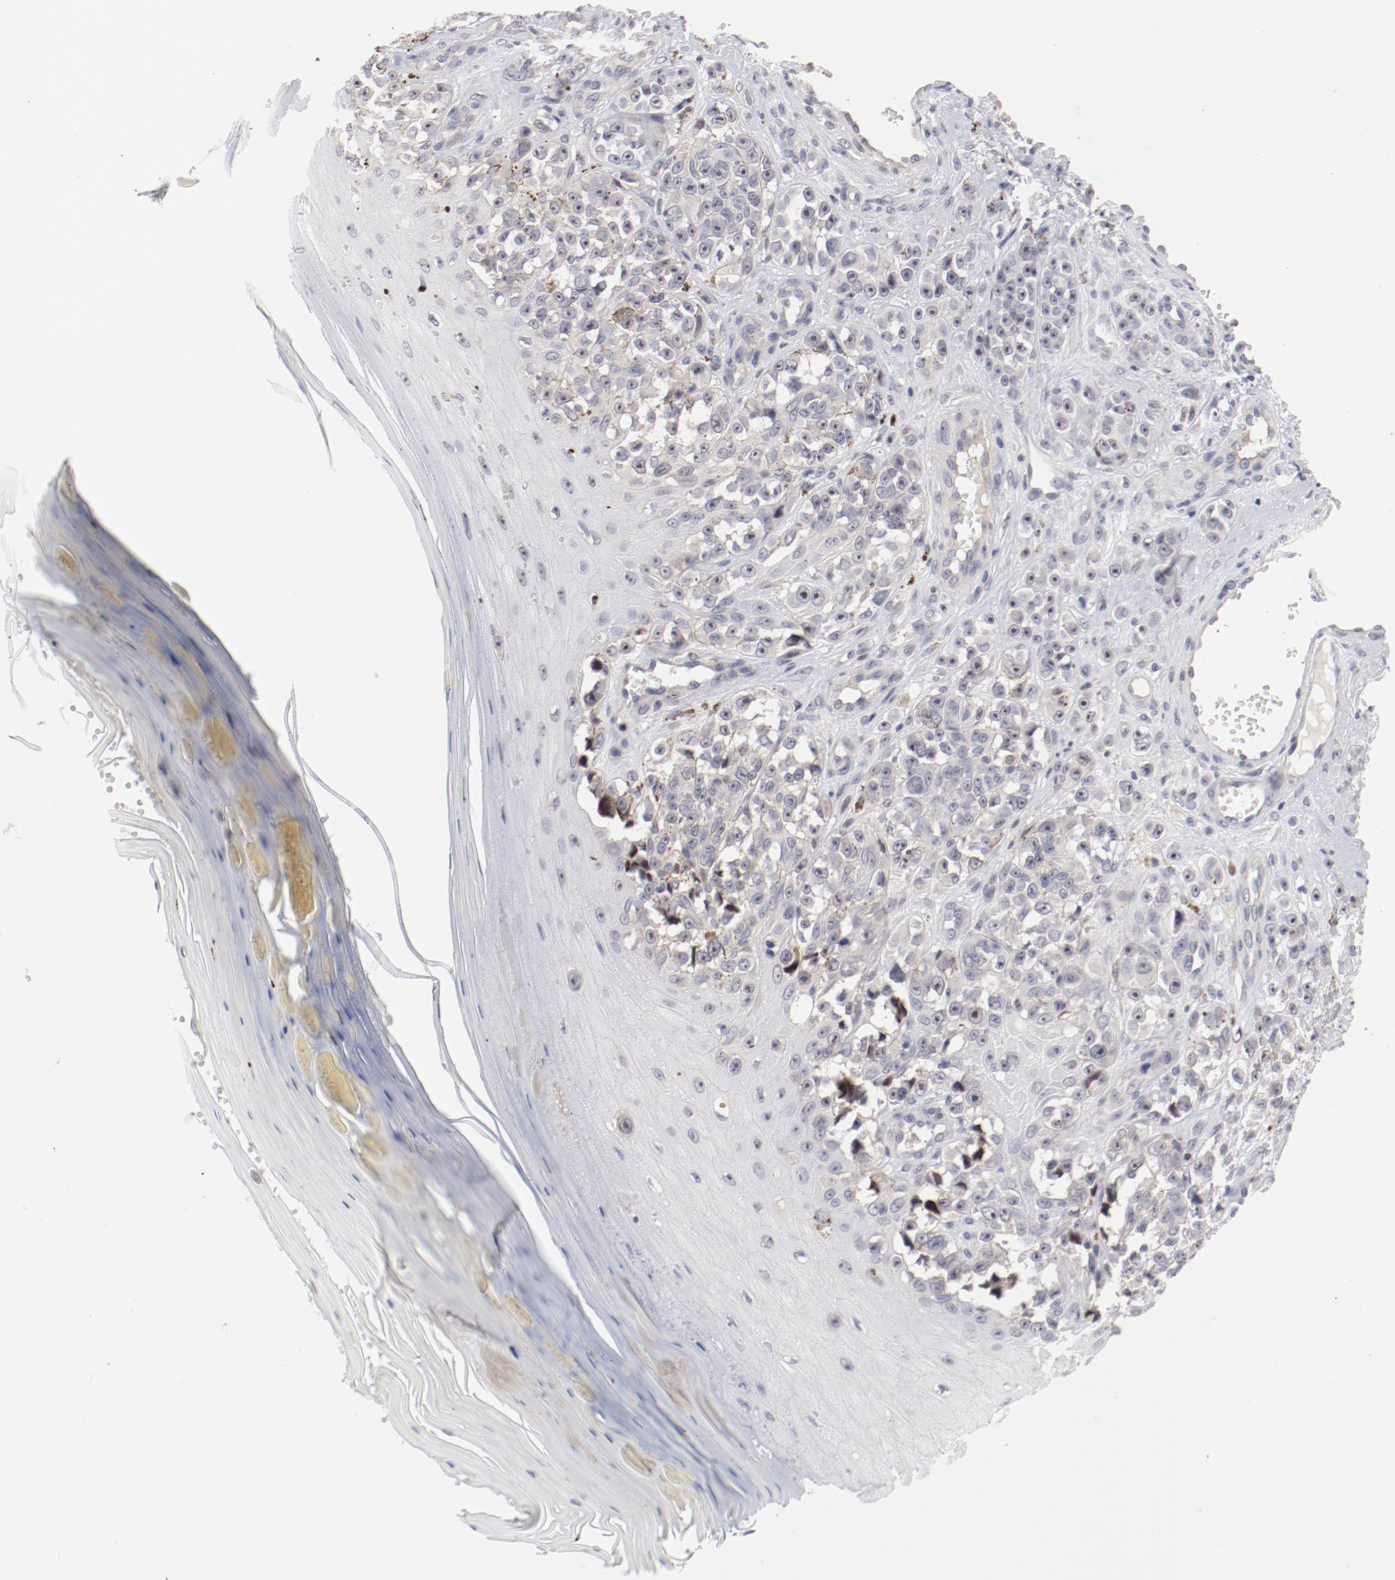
{"staining": {"intensity": "negative", "quantity": "none", "location": "none"}, "tissue": "melanoma", "cell_type": "Tumor cells", "image_type": "cancer", "snomed": [{"axis": "morphology", "description": "Malignant melanoma, NOS"}, {"axis": "topography", "description": "Skin"}], "caption": "An immunohistochemistry (IHC) micrograph of melanoma is shown. There is no staining in tumor cells of melanoma.", "gene": "FSCB", "patient": {"sex": "female", "age": 82}}